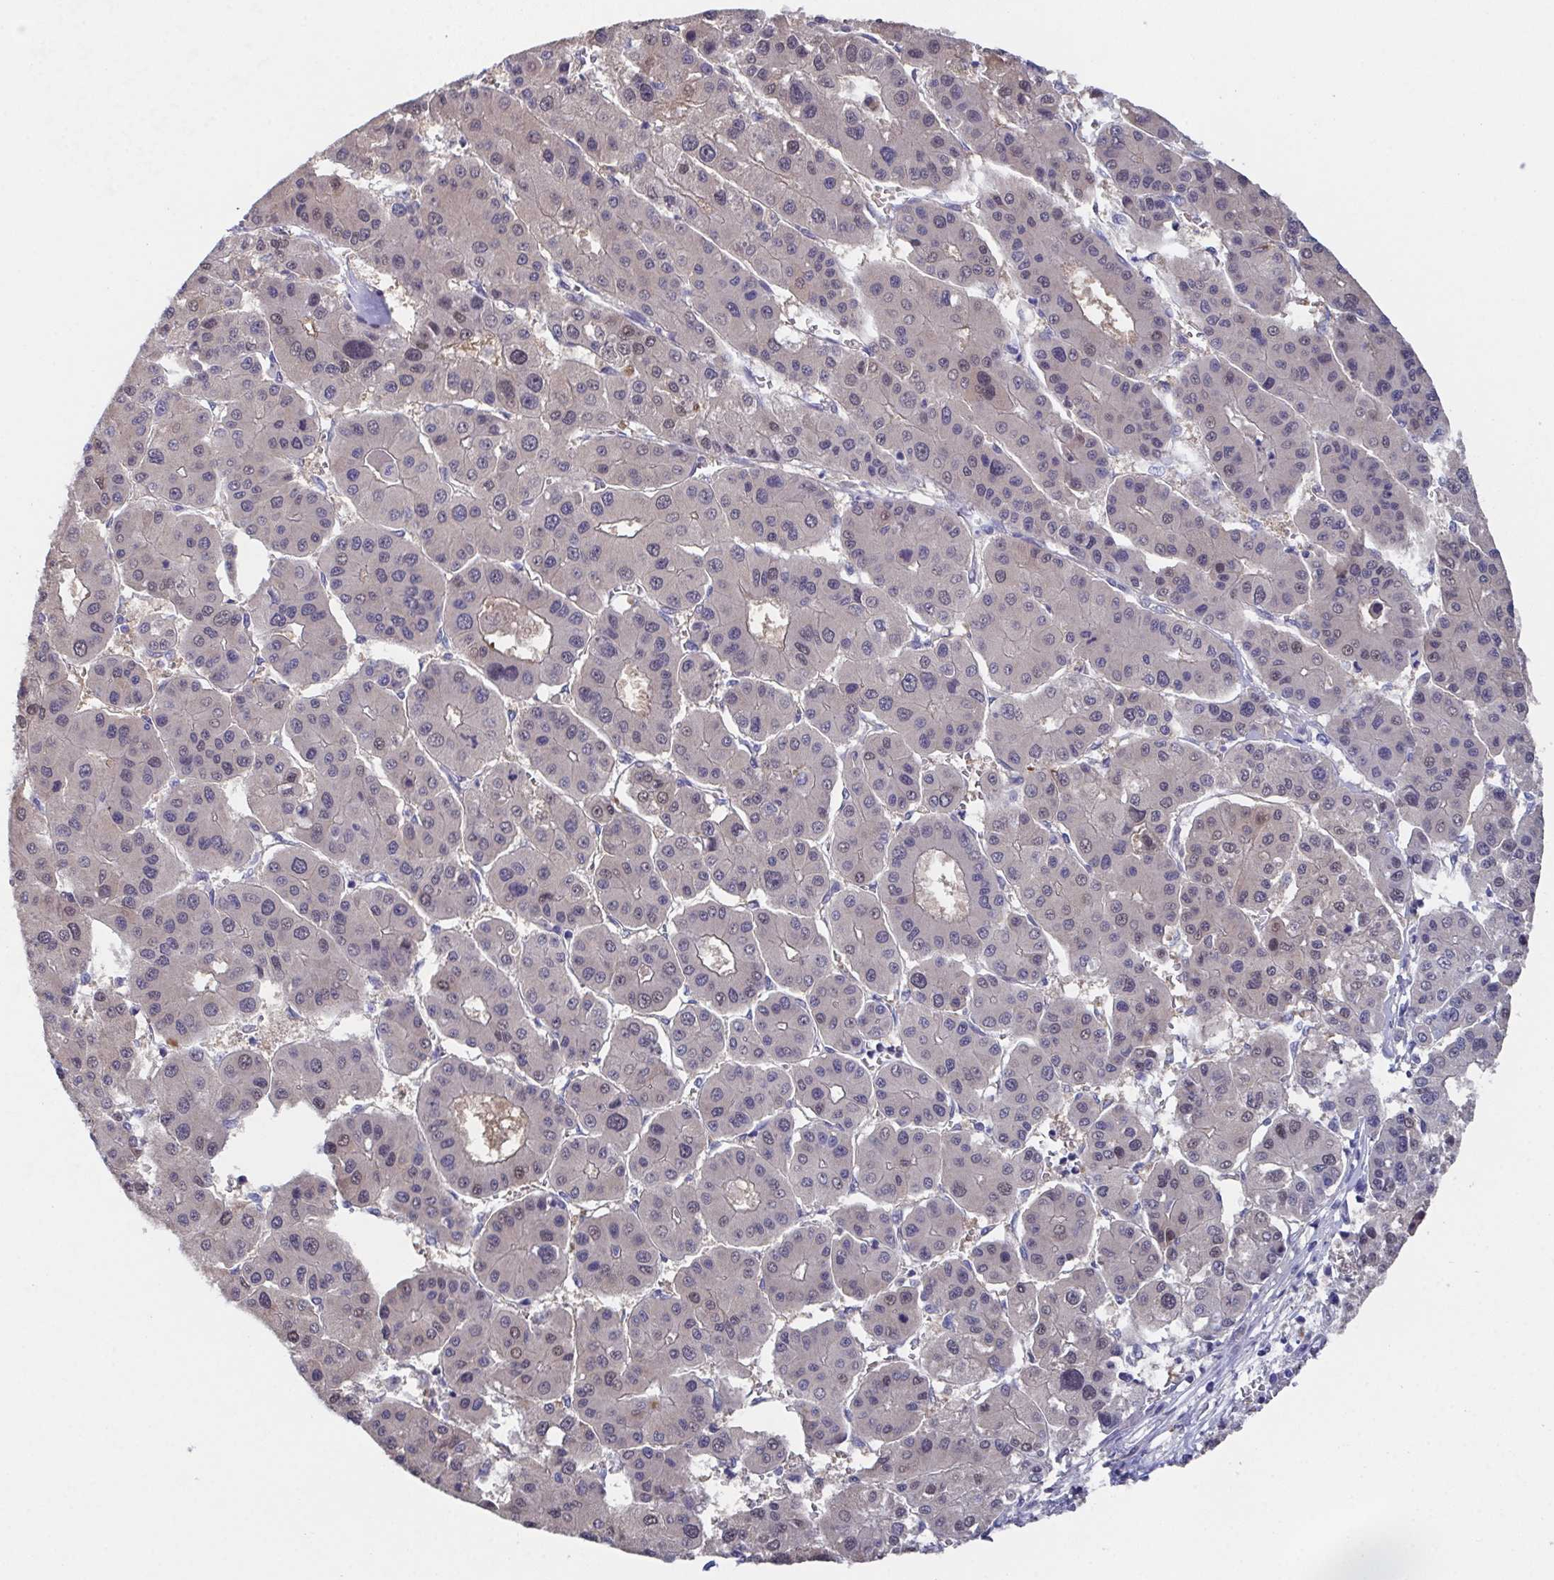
{"staining": {"intensity": "weak", "quantity": "<25%", "location": "nuclear"}, "tissue": "liver cancer", "cell_type": "Tumor cells", "image_type": "cancer", "snomed": [{"axis": "morphology", "description": "Carcinoma, Hepatocellular, NOS"}, {"axis": "topography", "description": "Liver"}], "caption": "A histopathology image of hepatocellular carcinoma (liver) stained for a protein reveals no brown staining in tumor cells. Brightfield microscopy of IHC stained with DAB (brown) and hematoxylin (blue), captured at high magnification.", "gene": "SSC4D", "patient": {"sex": "male", "age": 73}}